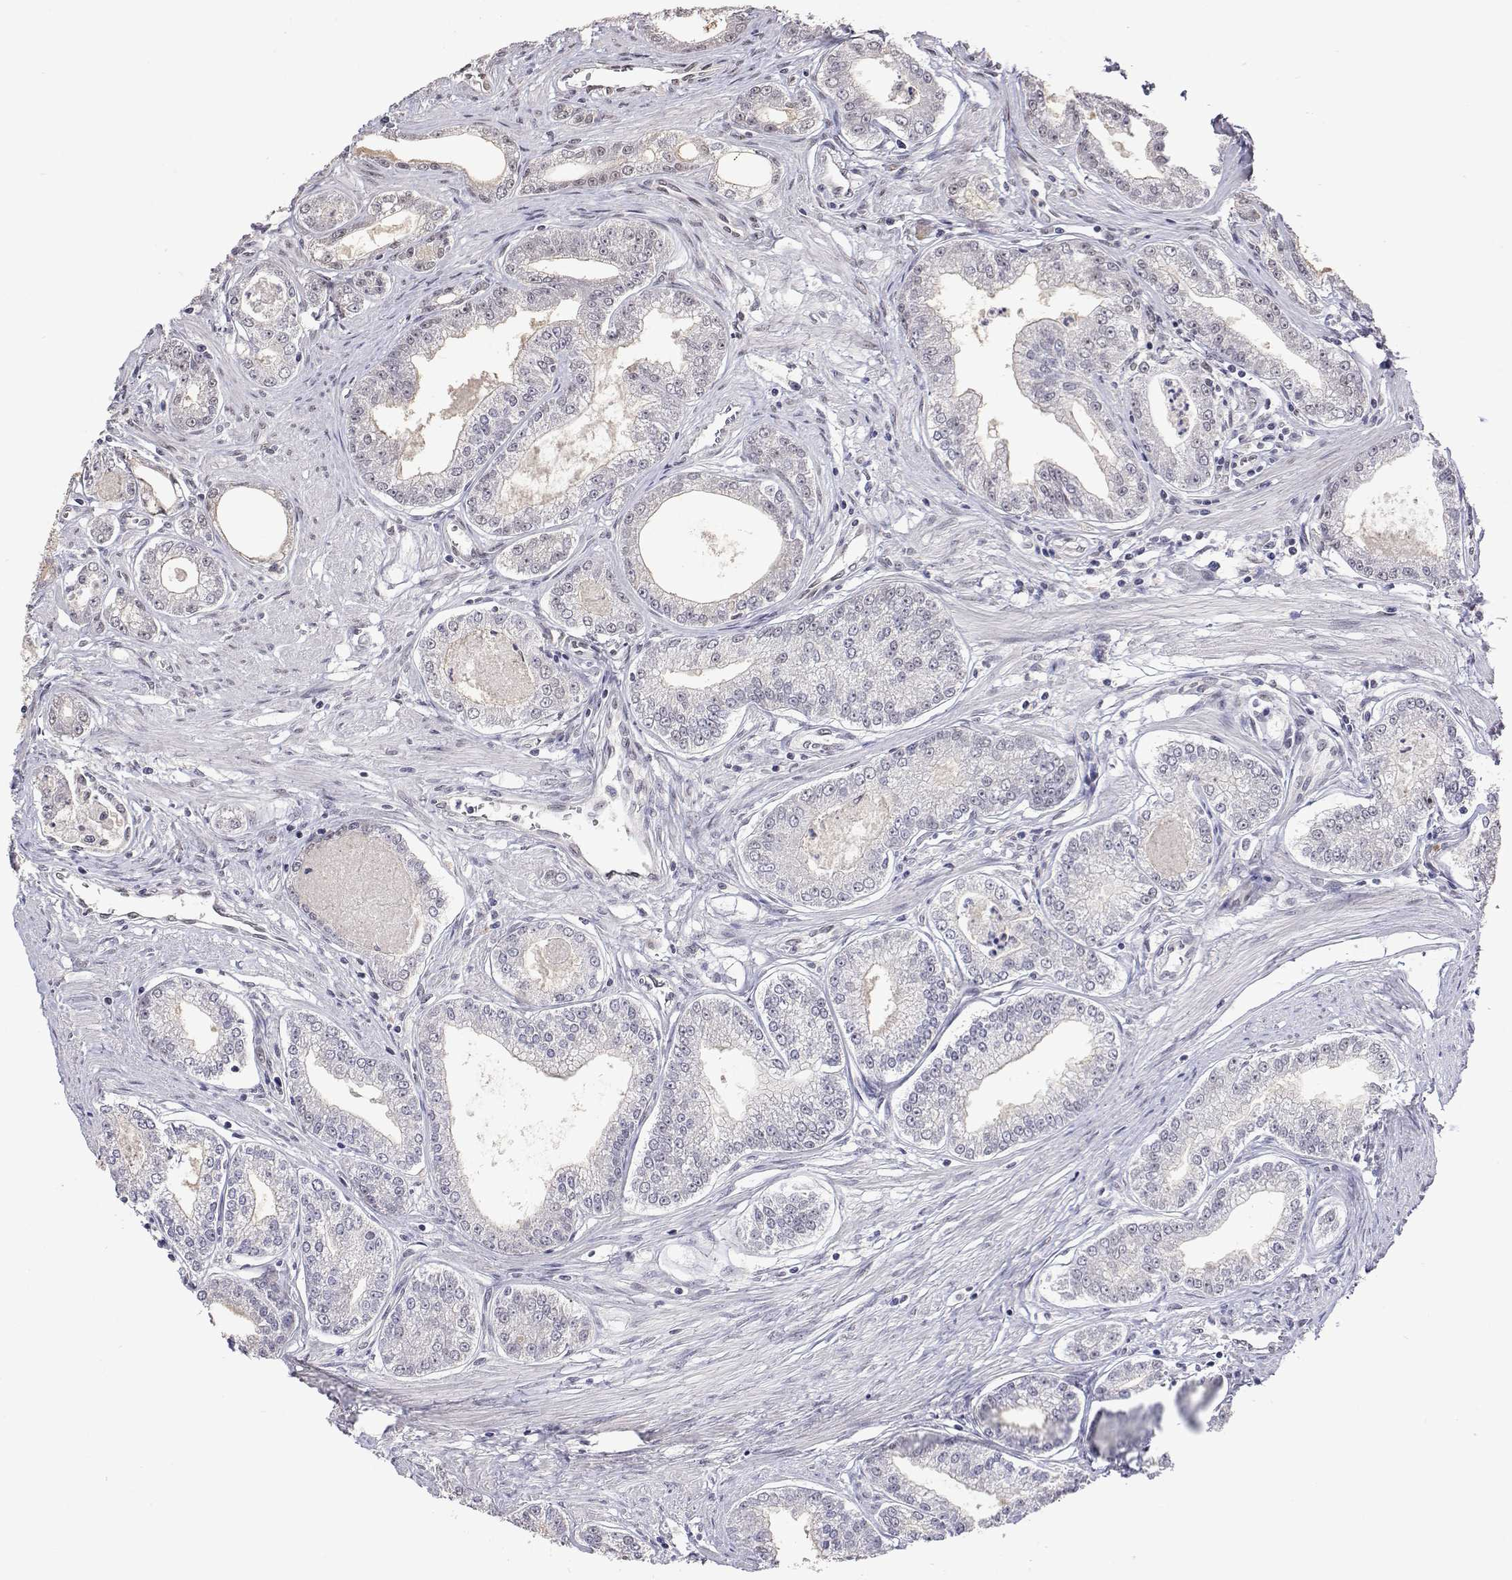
{"staining": {"intensity": "weak", "quantity": "<25%", "location": "nuclear"}, "tissue": "prostate cancer", "cell_type": "Tumor cells", "image_type": "cancer", "snomed": [{"axis": "morphology", "description": "Adenocarcinoma, NOS"}, {"axis": "topography", "description": "Prostate"}], "caption": "The micrograph shows no significant positivity in tumor cells of prostate cancer (adenocarcinoma).", "gene": "HNRNPA0", "patient": {"sex": "male", "age": 71}}